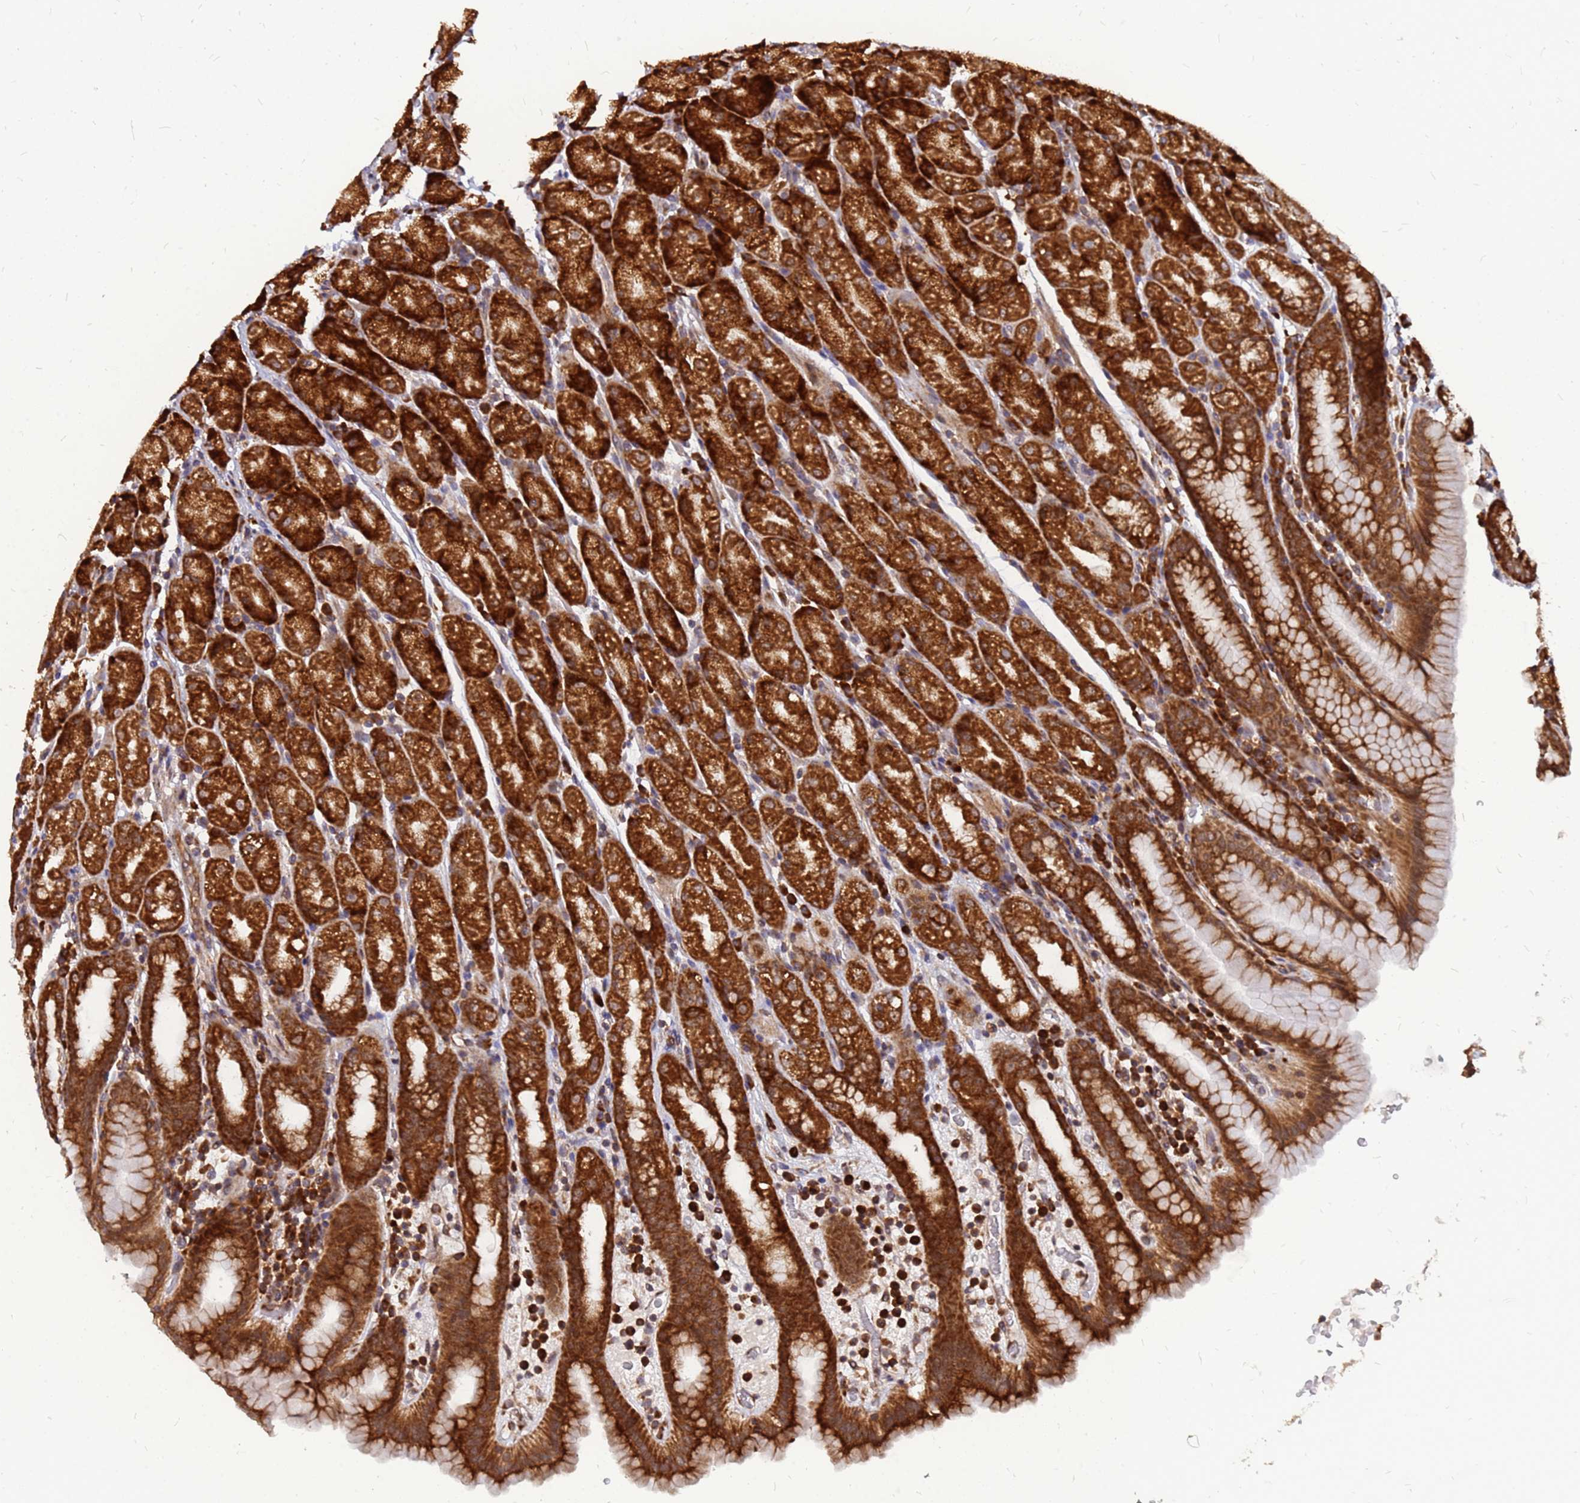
{"staining": {"intensity": "strong", "quantity": ">75%", "location": "cytoplasmic/membranous"}, "tissue": "stomach", "cell_type": "Glandular cells", "image_type": "normal", "snomed": [{"axis": "morphology", "description": "Normal tissue, NOS"}, {"axis": "topography", "description": "Stomach, upper"}], "caption": "About >75% of glandular cells in benign human stomach reveal strong cytoplasmic/membranous protein positivity as visualized by brown immunohistochemical staining.", "gene": "RPL8", "patient": {"sex": "male", "age": 68}}